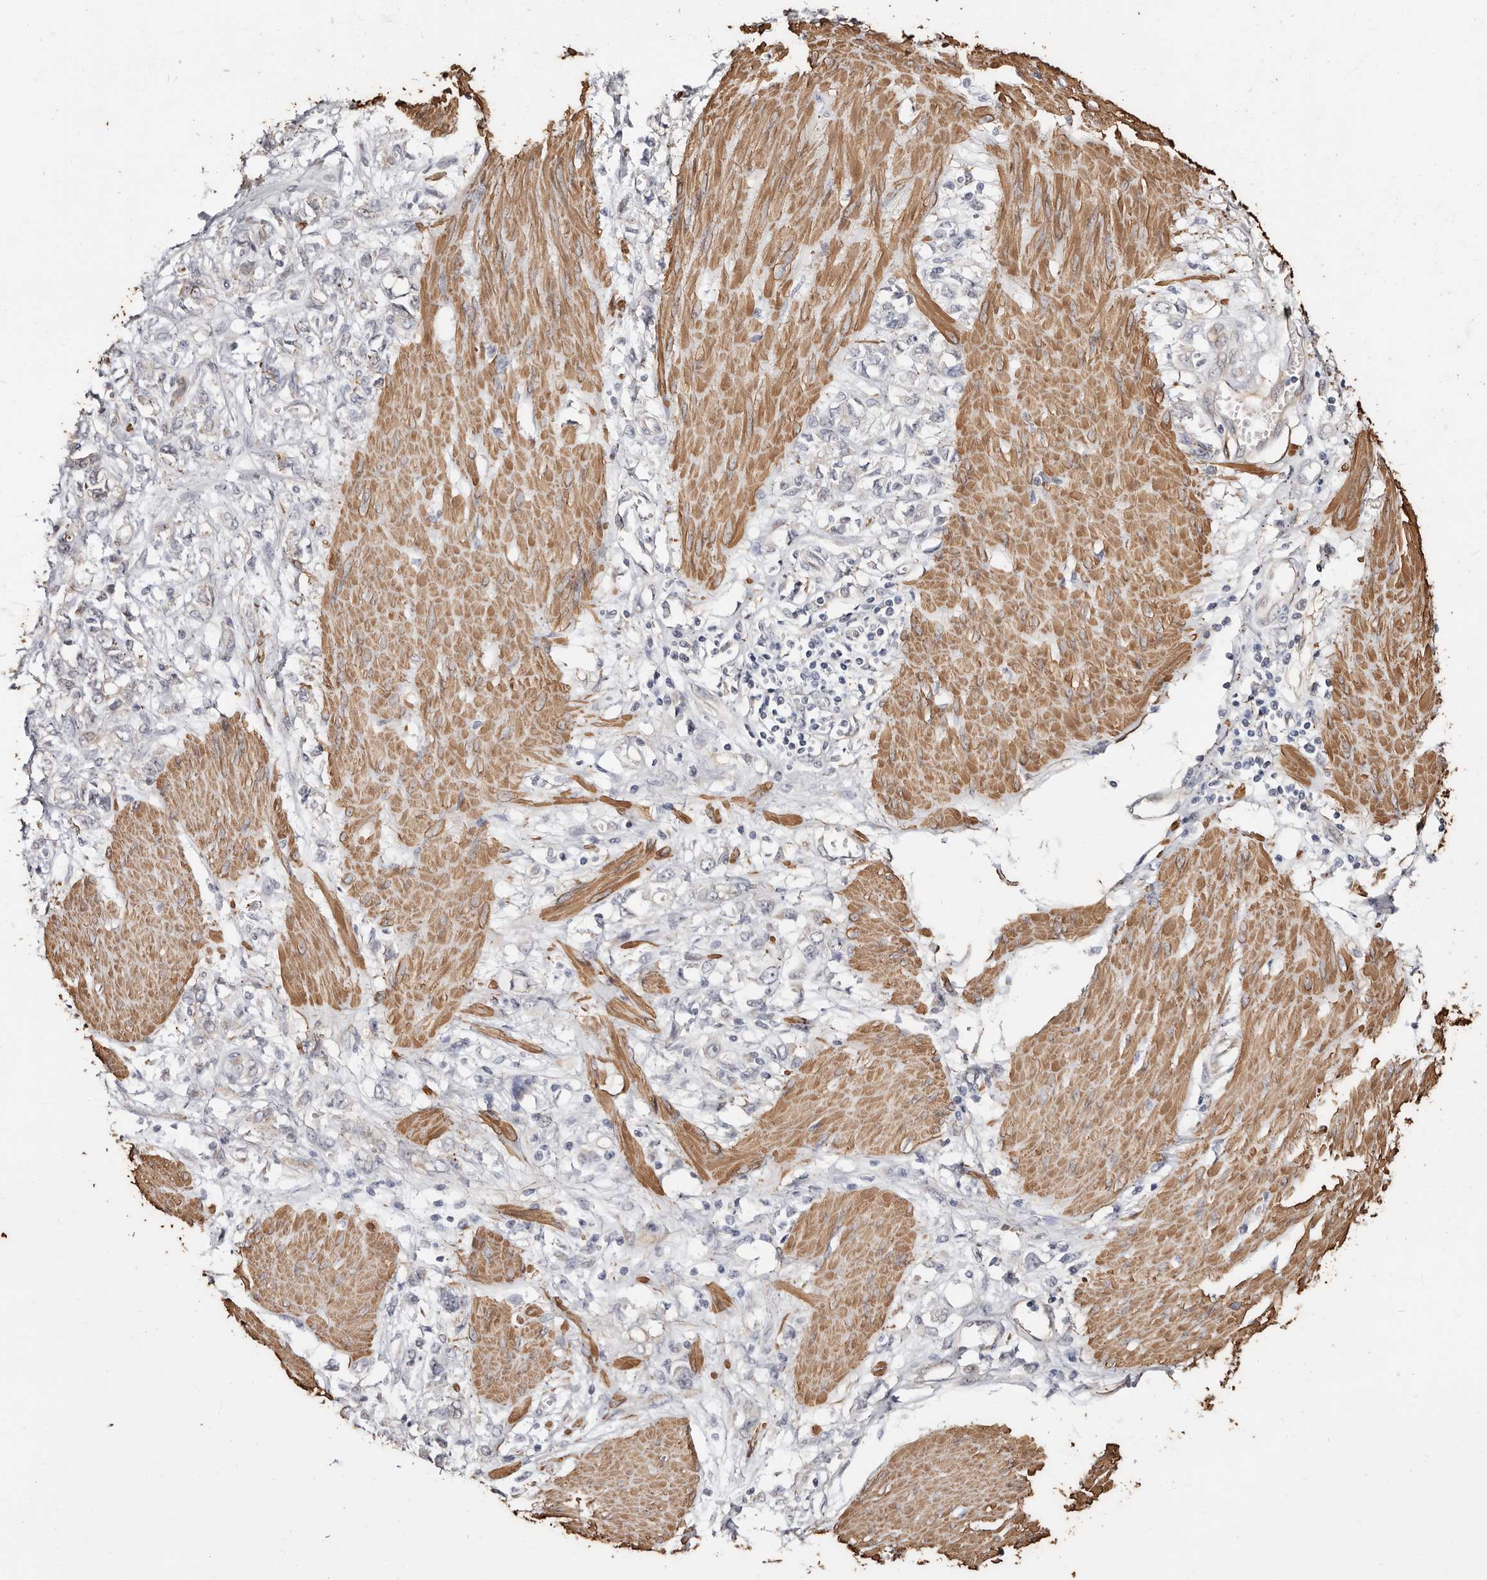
{"staining": {"intensity": "negative", "quantity": "none", "location": "none"}, "tissue": "stomach cancer", "cell_type": "Tumor cells", "image_type": "cancer", "snomed": [{"axis": "morphology", "description": "Adenocarcinoma, NOS"}, {"axis": "topography", "description": "Stomach"}], "caption": "The micrograph displays no staining of tumor cells in stomach cancer (adenocarcinoma).", "gene": "TRIP13", "patient": {"sex": "female", "age": 76}}